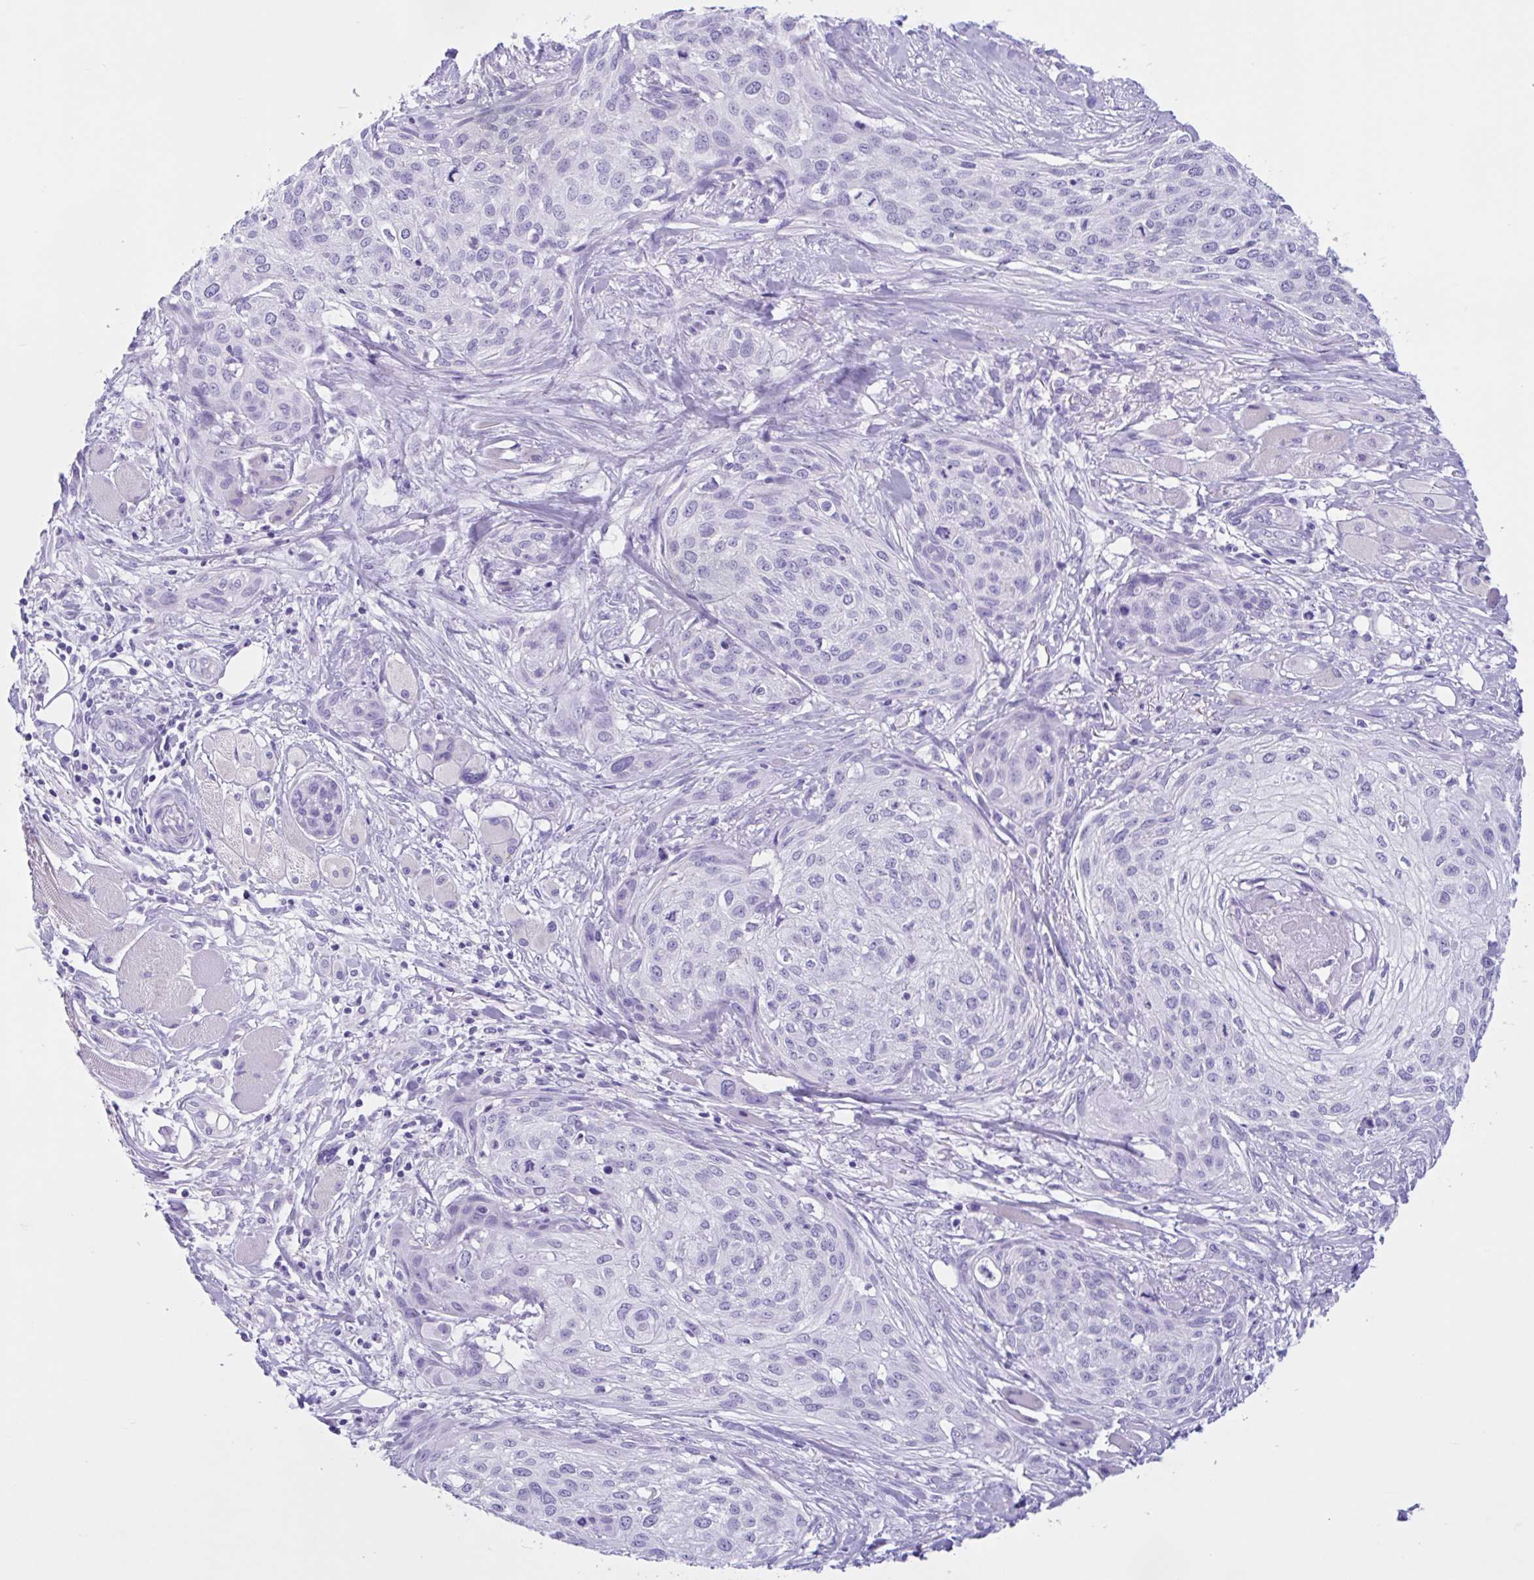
{"staining": {"intensity": "negative", "quantity": "none", "location": "none"}, "tissue": "skin cancer", "cell_type": "Tumor cells", "image_type": "cancer", "snomed": [{"axis": "morphology", "description": "Squamous cell carcinoma, NOS"}, {"axis": "topography", "description": "Skin"}], "caption": "Tumor cells are negative for protein expression in human skin cancer (squamous cell carcinoma).", "gene": "ZNF319", "patient": {"sex": "female", "age": 87}}